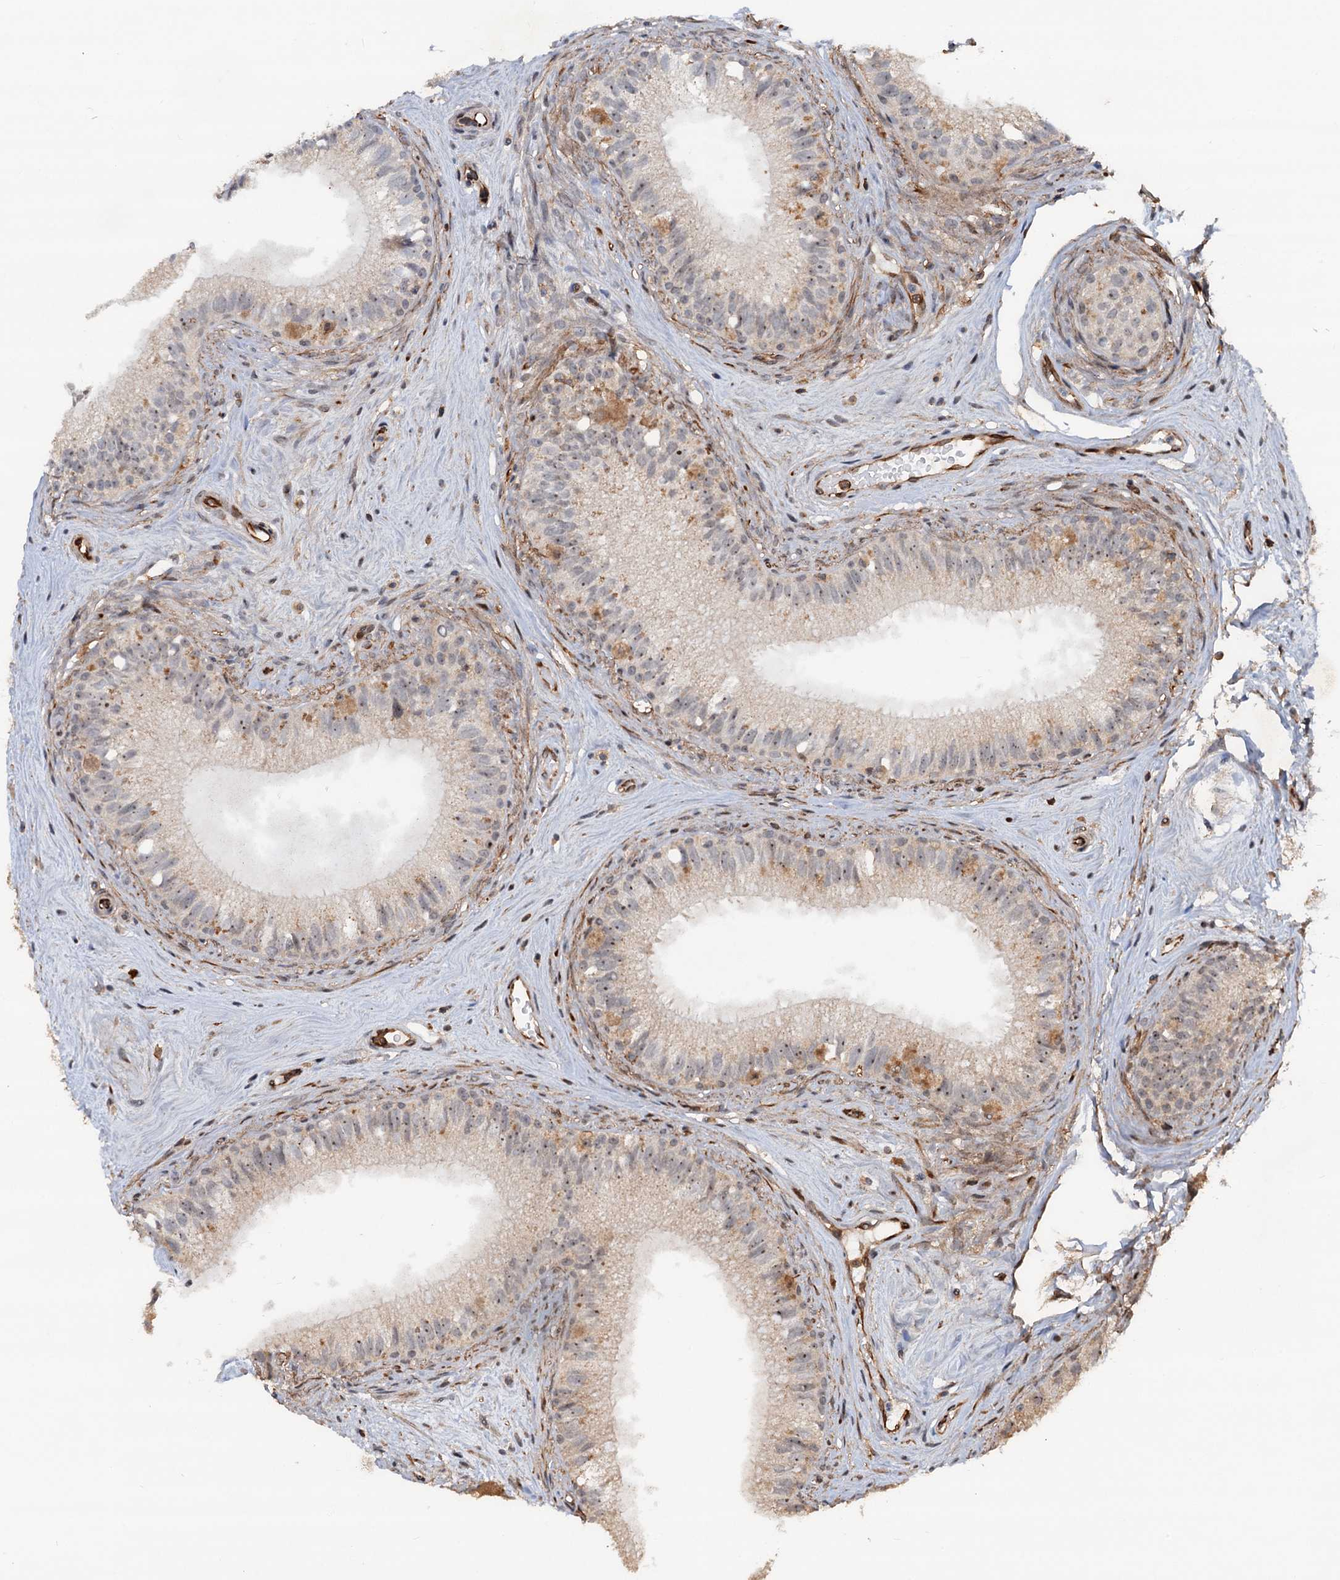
{"staining": {"intensity": "weak", "quantity": "25%-75%", "location": "cytoplasmic/membranous,nuclear"}, "tissue": "epididymis", "cell_type": "Glandular cells", "image_type": "normal", "snomed": [{"axis": "morphology", "description": "Normal tissue, NOS"}, {"axis": "topography", "description": "Epididymis"}], "caption": "Immunohistochemical staining of normal epididymis exhibits 25%-75% levels of weak cytoplasmic/membranous,nuclear protein expression in approximately 25%-75% of glandular cells. The staining was performed using DAB to visualize the protein expression in brown, while the nuclei were stained in blue with hematoxylin (Magnification: 20x).", "gene": "TMA16", "patient": {"sex": "male", "age": 71}}